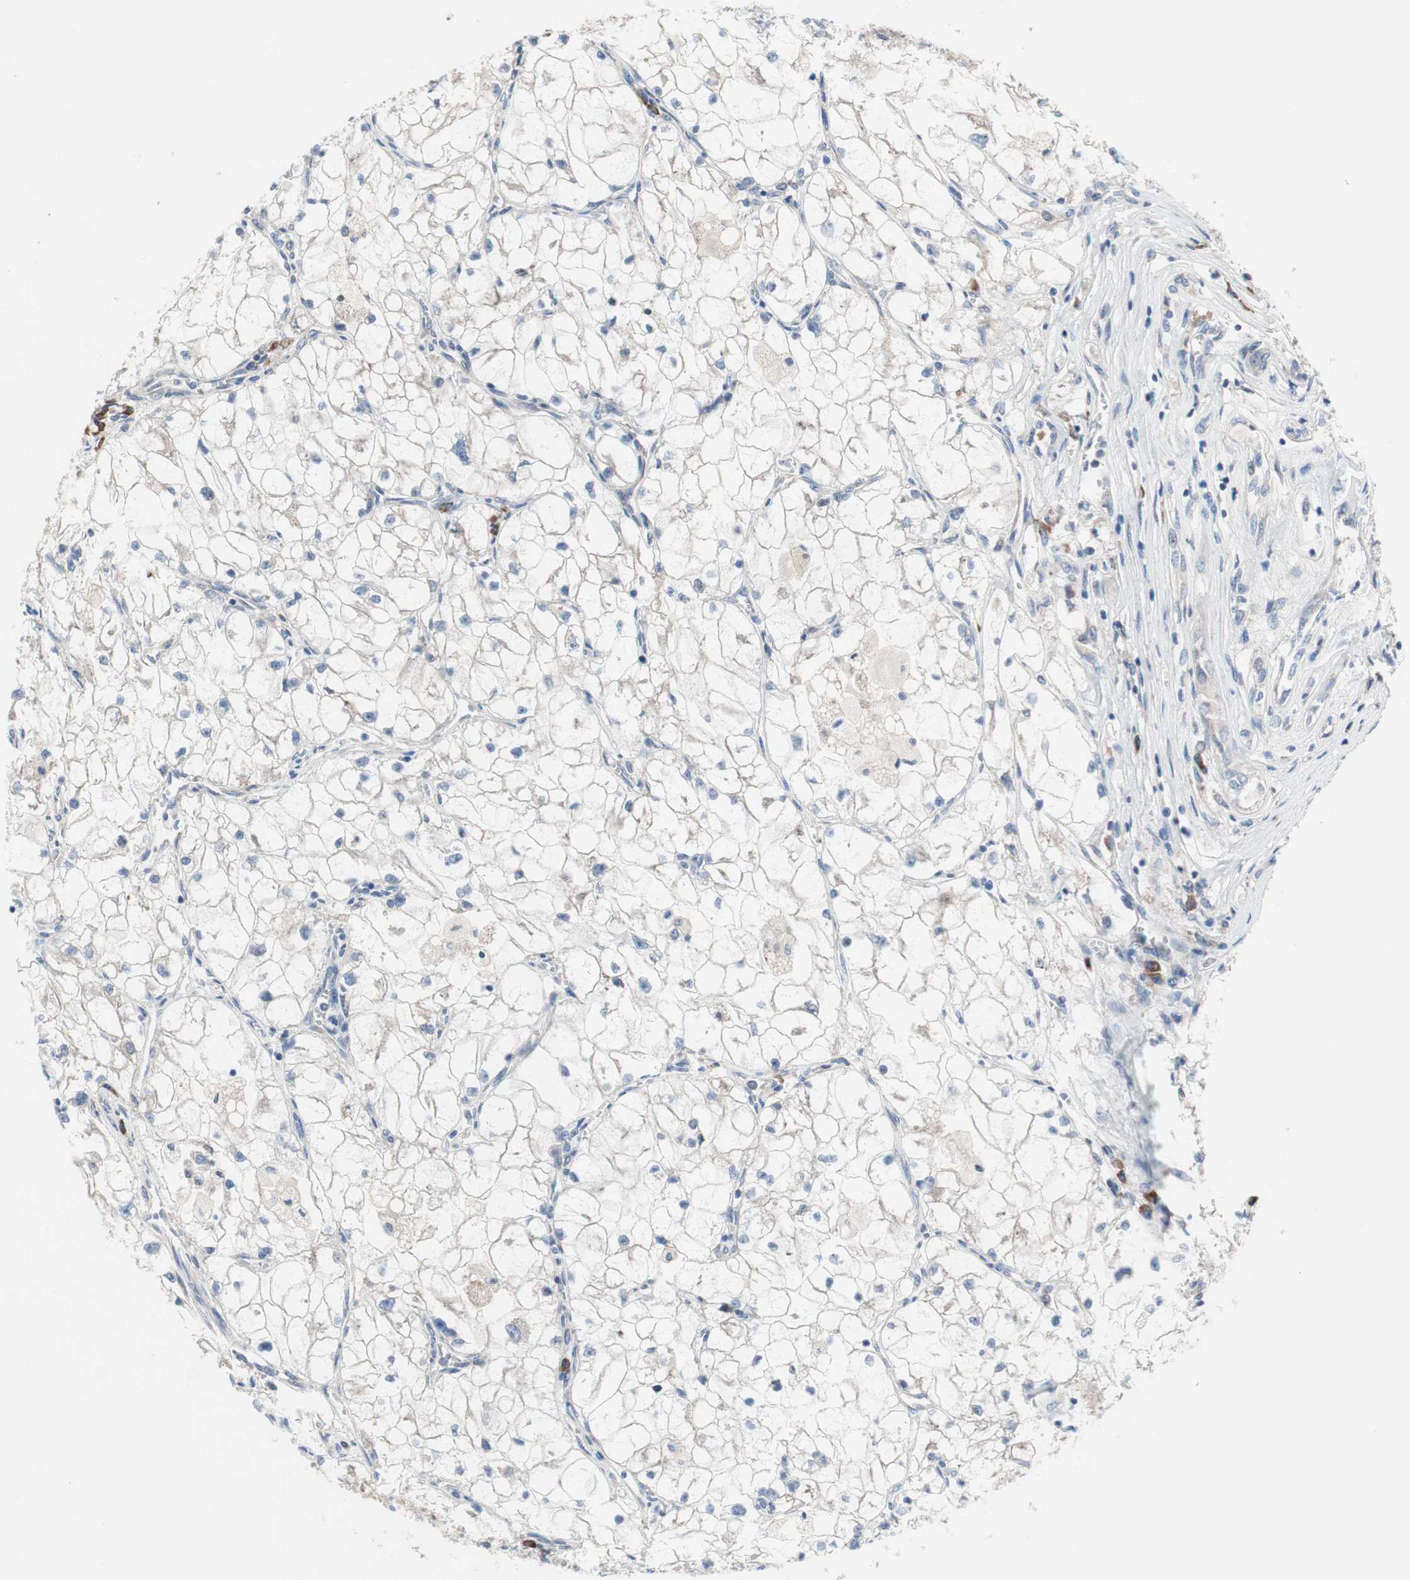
{"staining": {"intensity": "weak", "quantity": "25%-75%", "location": "cytoplasmic/membranous"}, "tissue": "renal cancer", "cell_type": "Tumor cells", "image_type": "cancer", "snomed": [{"axis": "morphology", "description": "Adenocarcinoma, NOS"}, {"axis": "topography", "description": "Kidney"}], "caption": "Immunohistochemistry (IHC) image of neoplastic tissue: human renal adenocarcinoma stained using IHC reveals low levels of weak protein expression localized specifically in the cytoplasmic/membranous of tumor cells, appearing as a cytoplasmic/membranous brown color.", "gene": "KANSL1", "patient": {"sex": "female", "age": 70}}